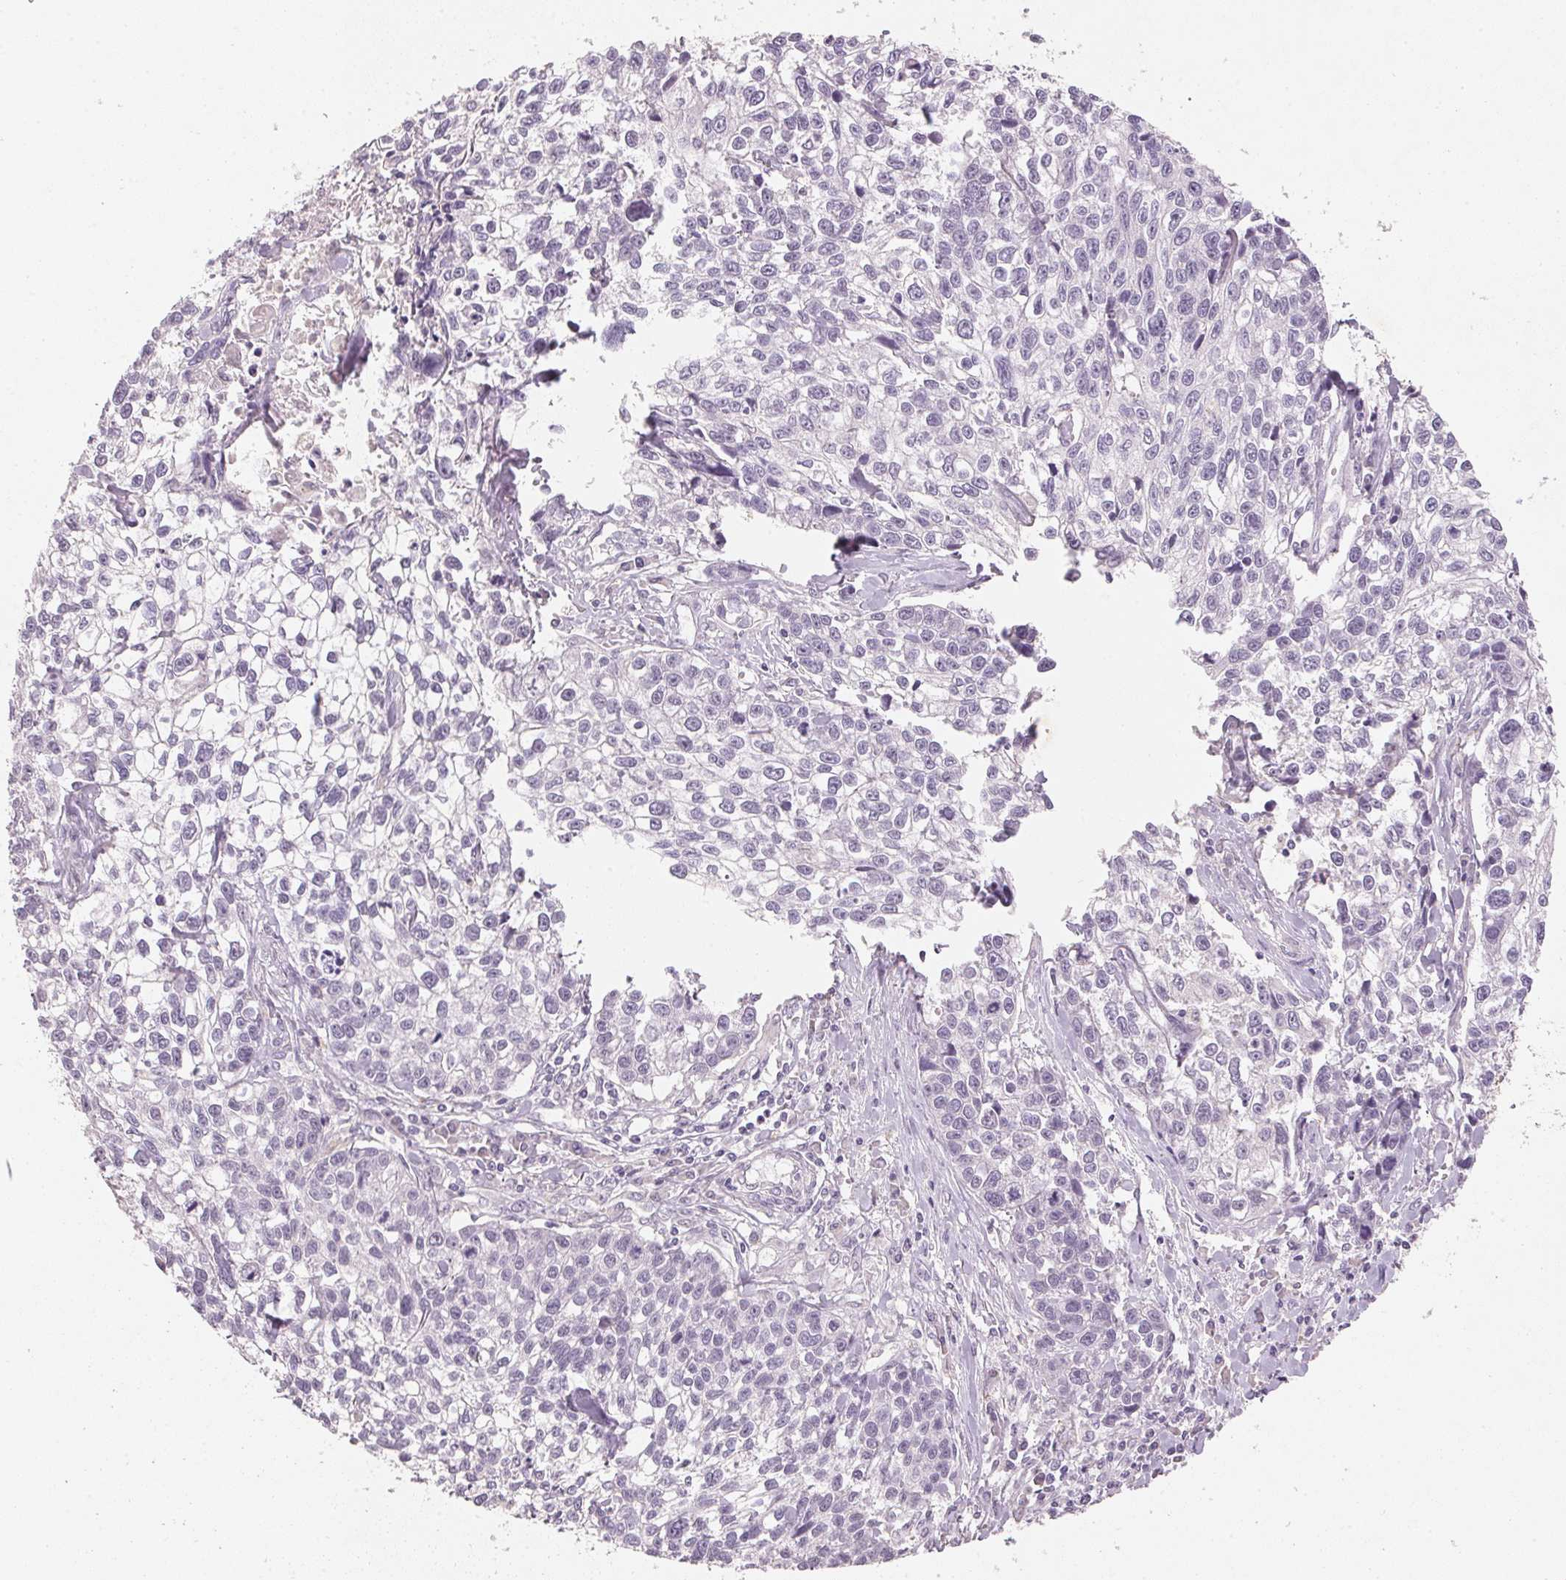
{"staining": {"intensity": "negative", "quantity": "none", "location": "none"}, "tissue": "lung cancer", "cell_type": "Tumor cells", "image_type": "cancer", "snomed": [{"axis": "morphology", "description": "Squamous cell carcinoma, NOS"}, {"axis": "topography", "description": "Lung"}], "caption": "High power microscopy image of an IHC histopathology image of lung squamous cell carcinoma, revealing no significant staining in tumor cells. (Stains: DAB immunohistochemistry (IHC) with hematoxylin counter stain, Microscopy: brightfield microscopy at high magnification).", "gene": "CXCL5", "patient": {"sex": "male", "age": 74}}